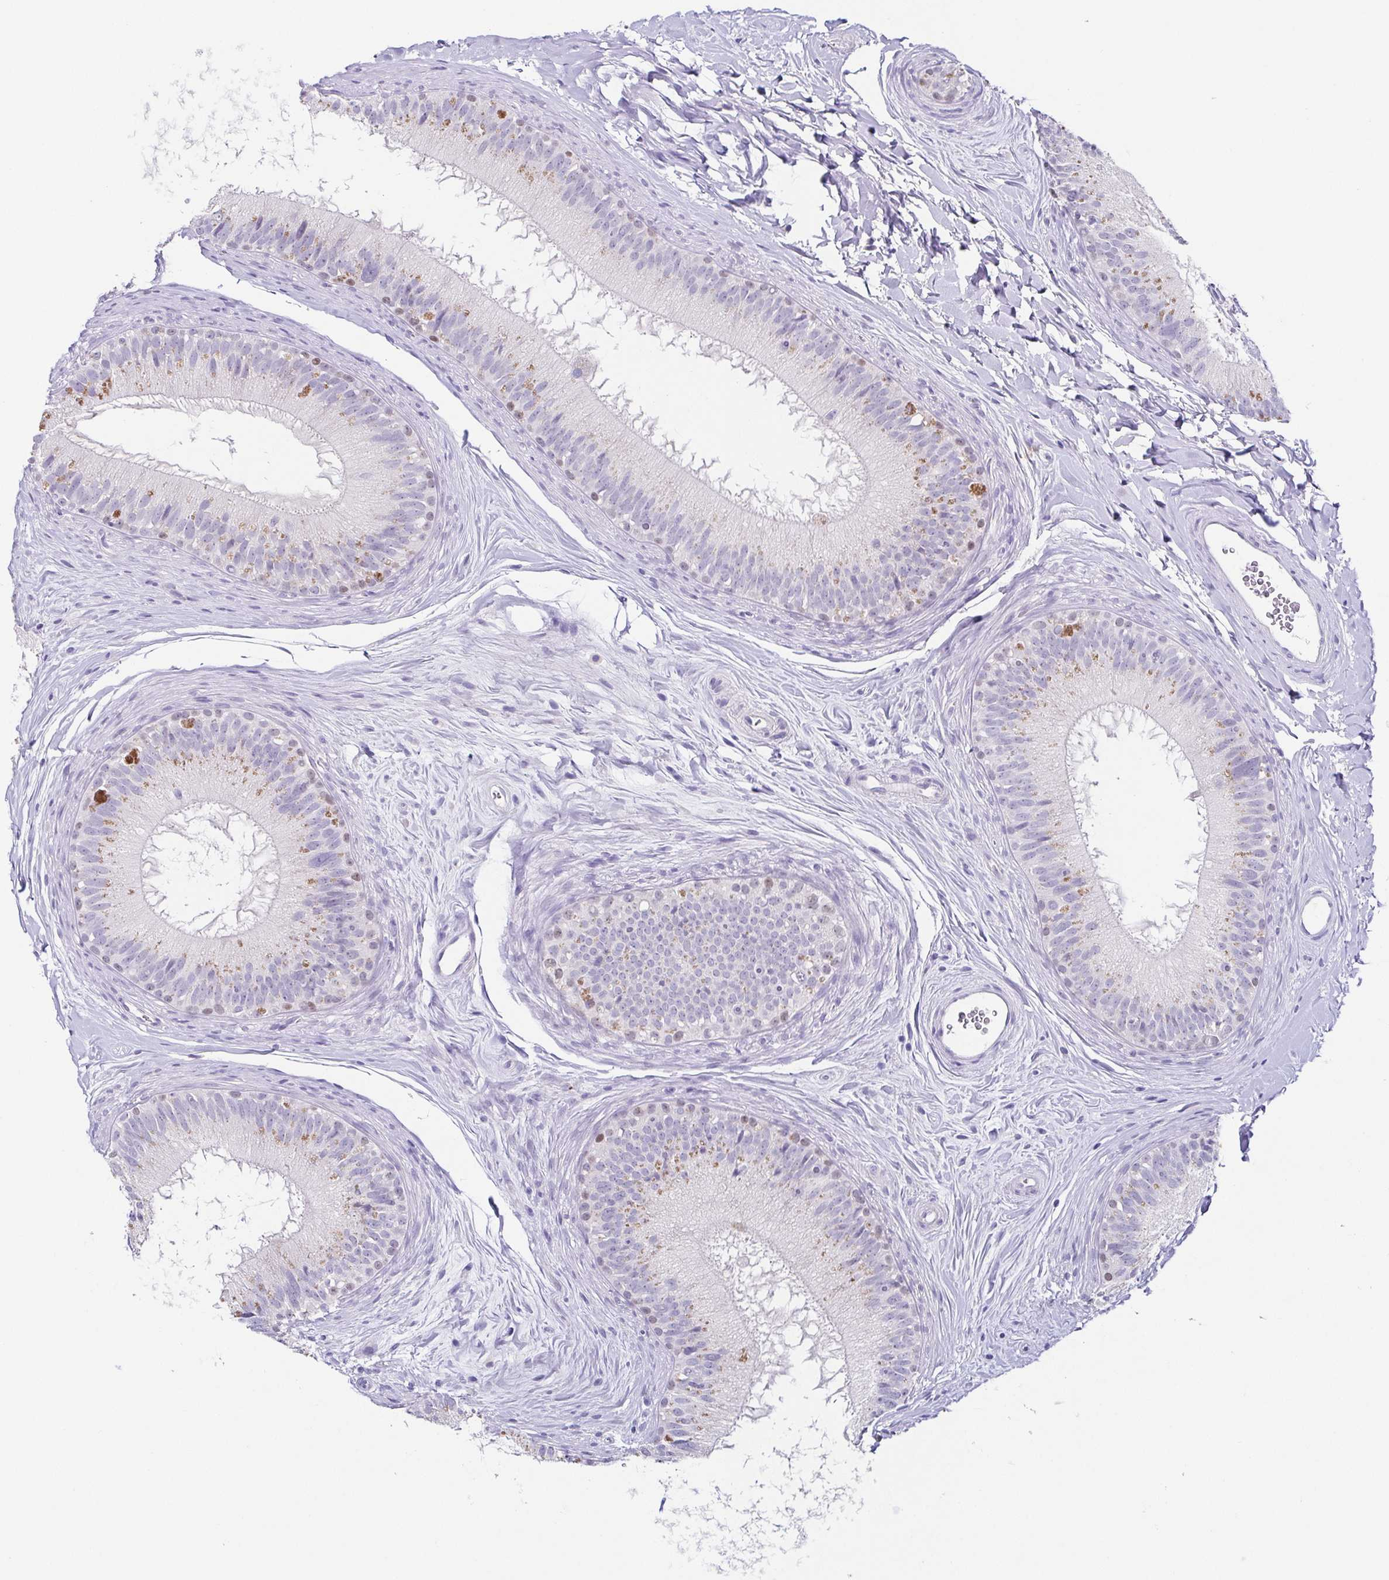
{"staining": {"intensity": "moderate", "quantity": "<25%", "location": "cytoplasmic/membranous,nuclear"}, "tissue": "epididymis", "cell_type": "Glandular cells", "image_type": "normal", "snomed": [{"axis": "morphology", "description": "Normal tissue, NOS"}, {"axis": "topography", "description": "Epididymis"}], "caption": "Benign epididymis reveals moderate cytoplasmic/membranous,nuclear positivity in about <25% of glandular cells.", "gene": "TP73", "patient": {"sex": "male", "age": 44}}